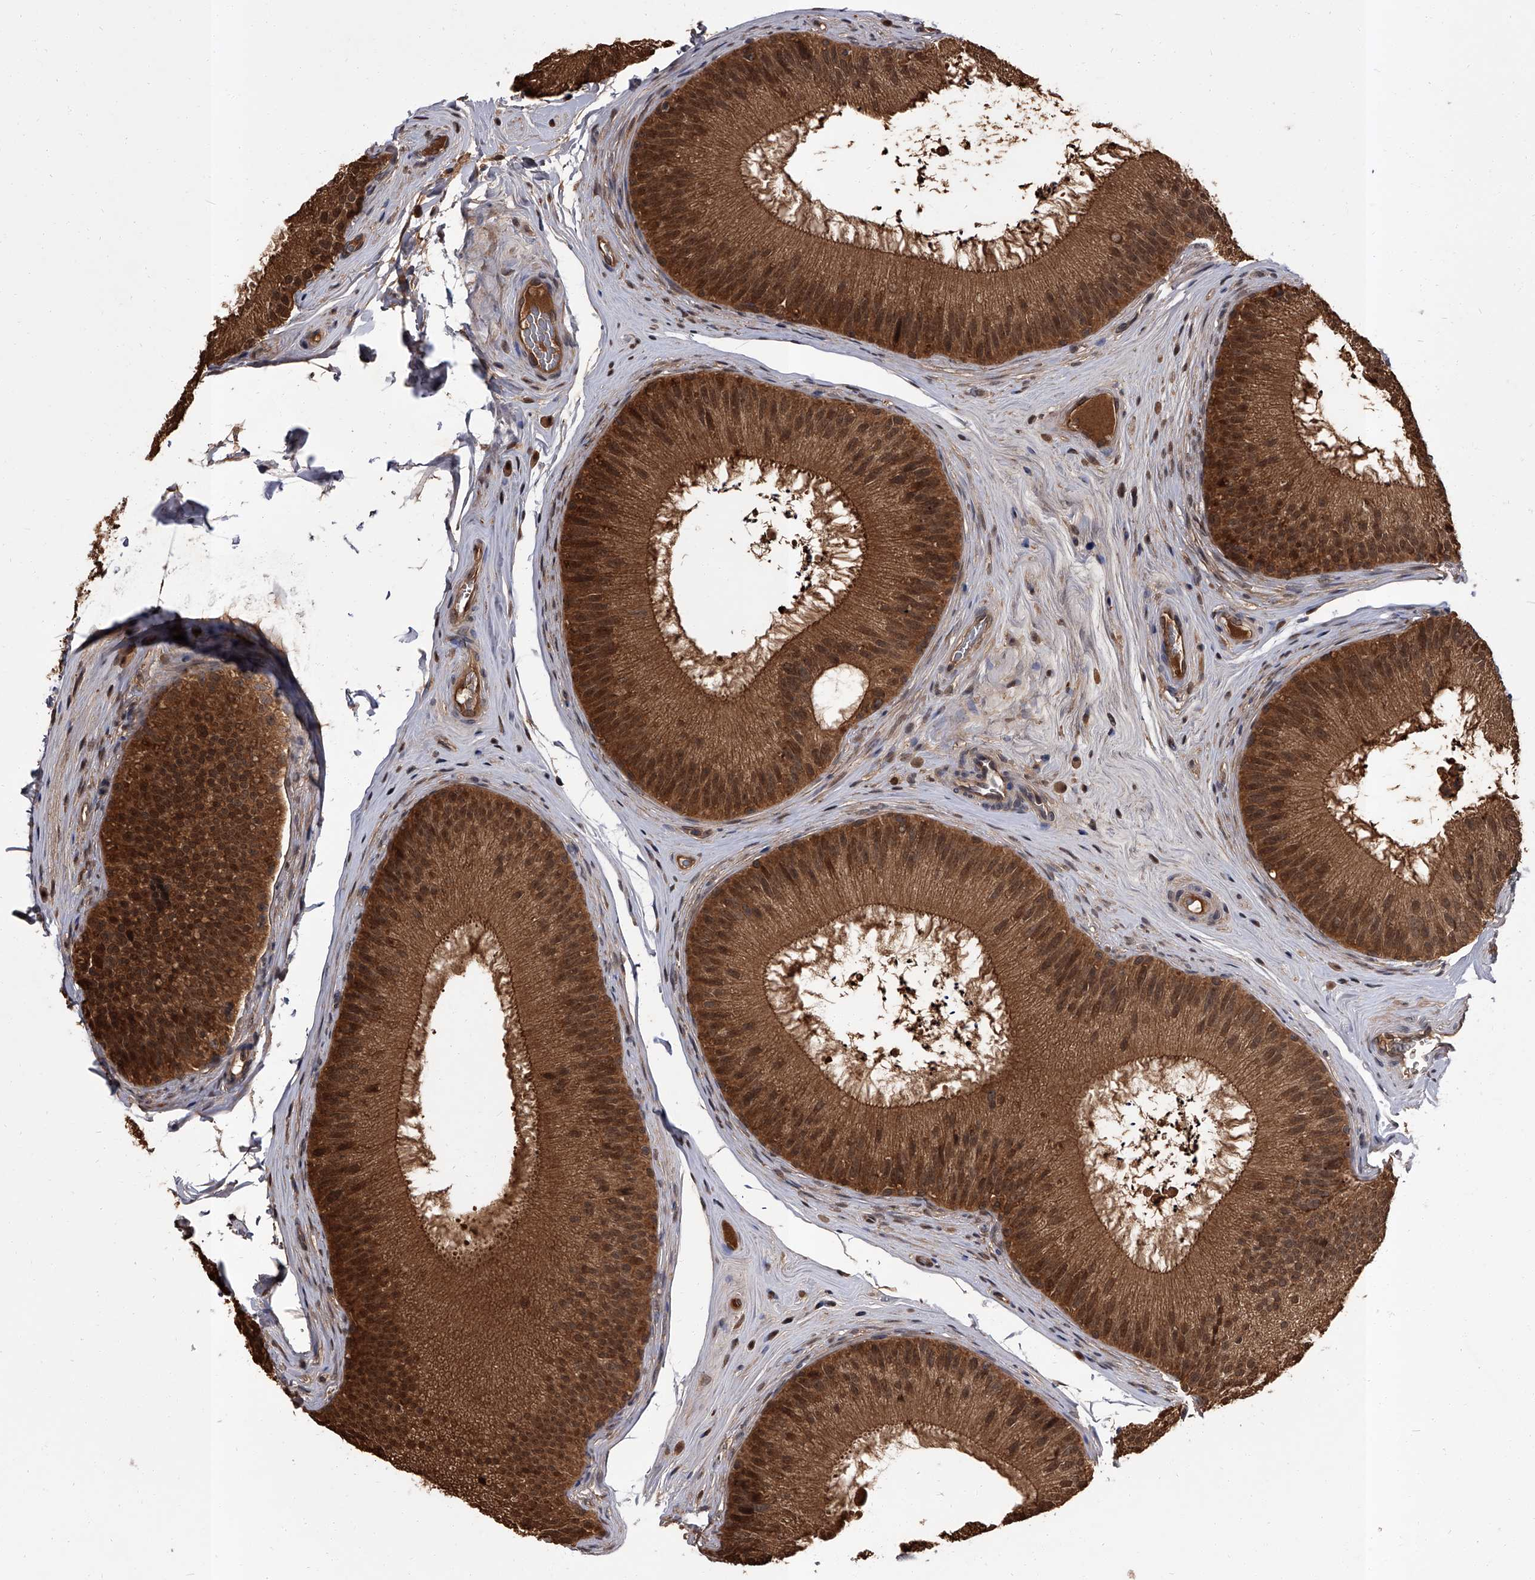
{"staining": {"intensity": "strong", "quantity": "25%-75%", "location": "cytoplasmic/membranous,nuclear"}, "tissue": "epididymis", "cell_type": "Glandular cells", "image_type": "normal", "snomed": [{"axis": "morphology", "description": "Normal tissue, NOS"}, {"axis": "topography", "description": "Epididymis"}], "caption": "About 25%-75% of glandular cells in benign human epididymis reveal strong cytoplasmic/membranous,nuclear protein expression as visualized by brown immunohistochemical staining.", "gene": "SLC18B1", "patient": {"sex": "male", "age": 45}}